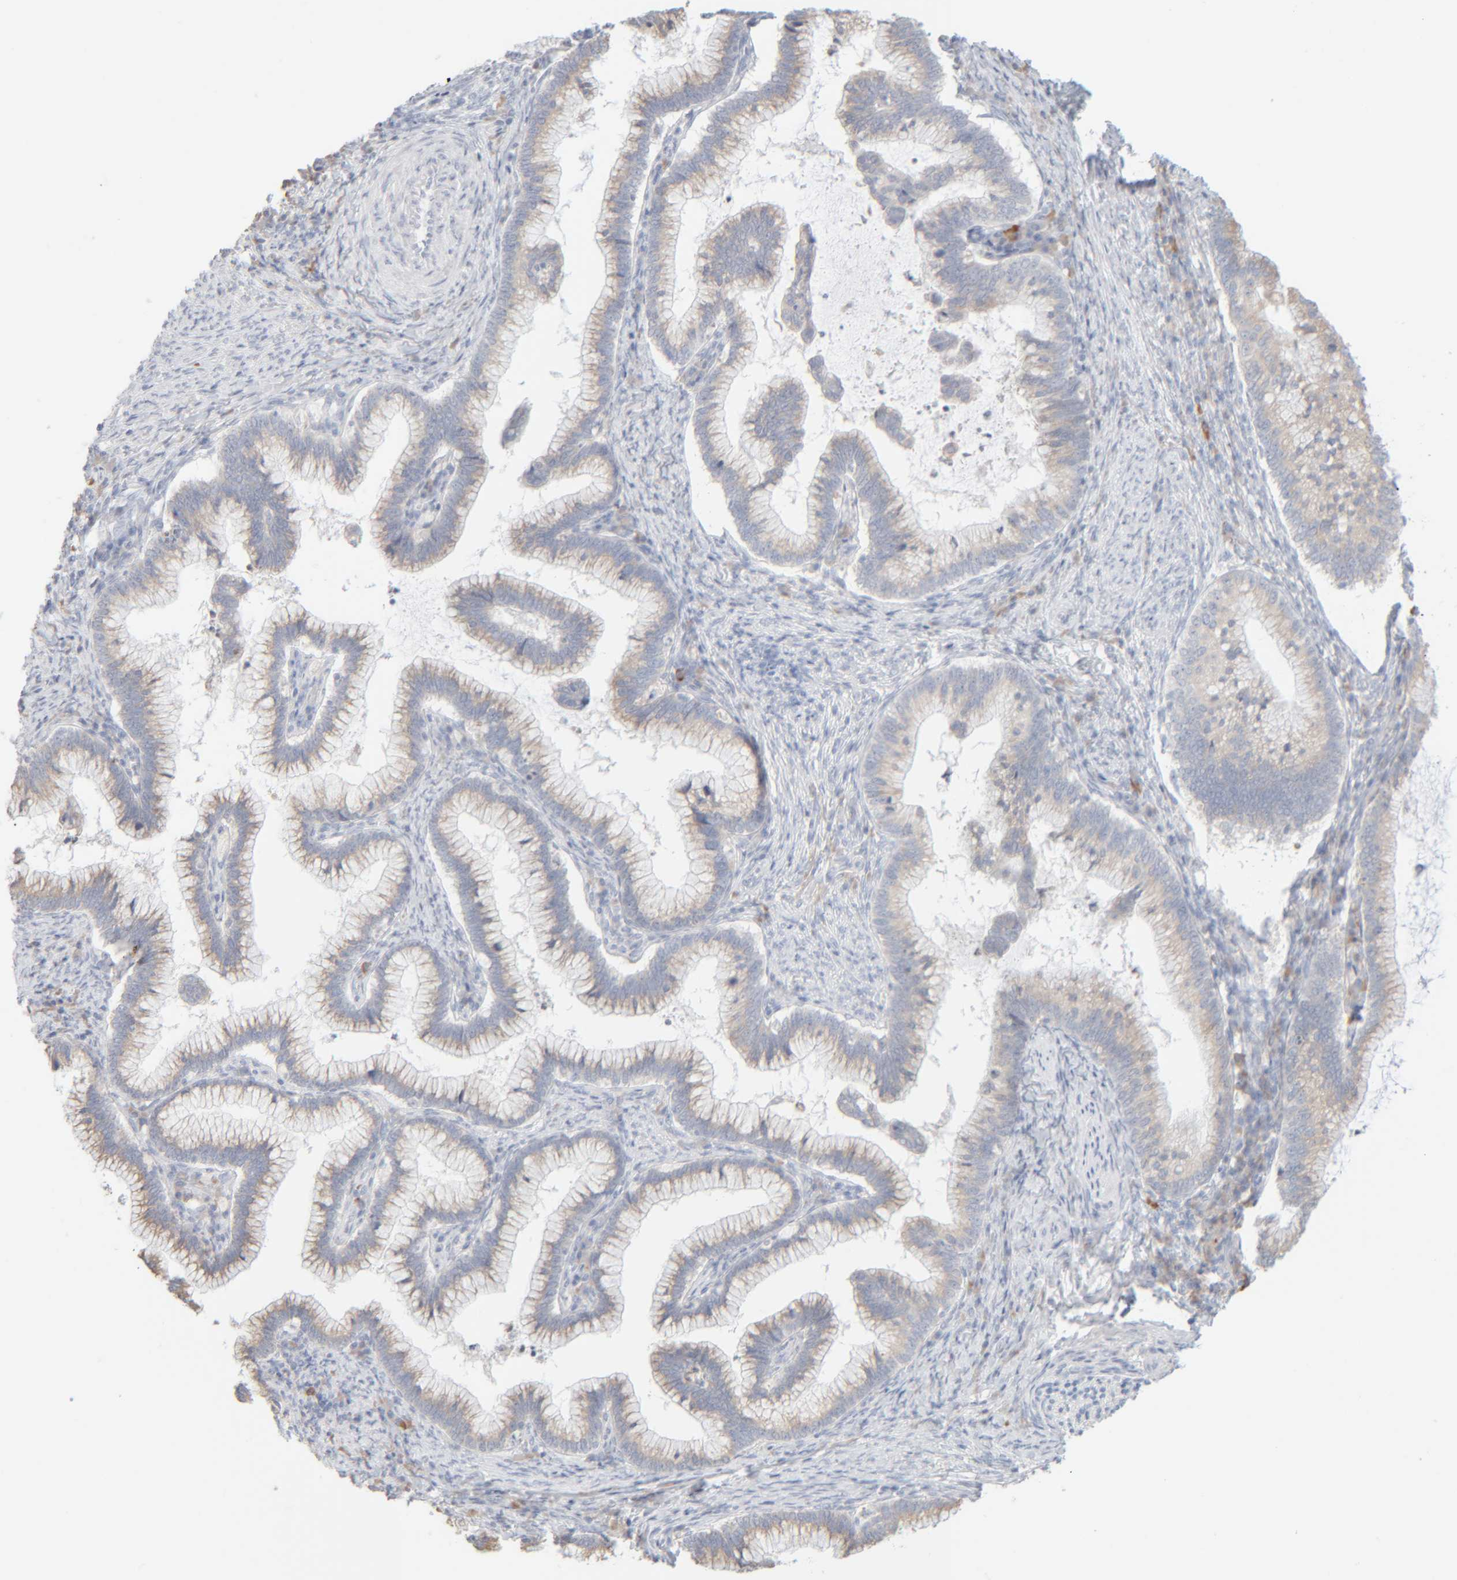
{"staining": {"intensity": "negative", "quantity": "none", "location": "none"}, "tissue": "cervical cancer", "cell_type": "Tumor cells", "image_type": "cancer", "snomed": [{"axis": "morphology", "description": "Adenocarcinoma, NOS"}, {"axis": "topography", "description": "Cervix"}], "caption": "Cervical cancer was stained to show a protein in brown. There is no significant positivity in tumor cells. (DAB immunohistochemistry, high magnification).", "gene": "RIDA", "patient": {"sex": "female", "age": 36}}